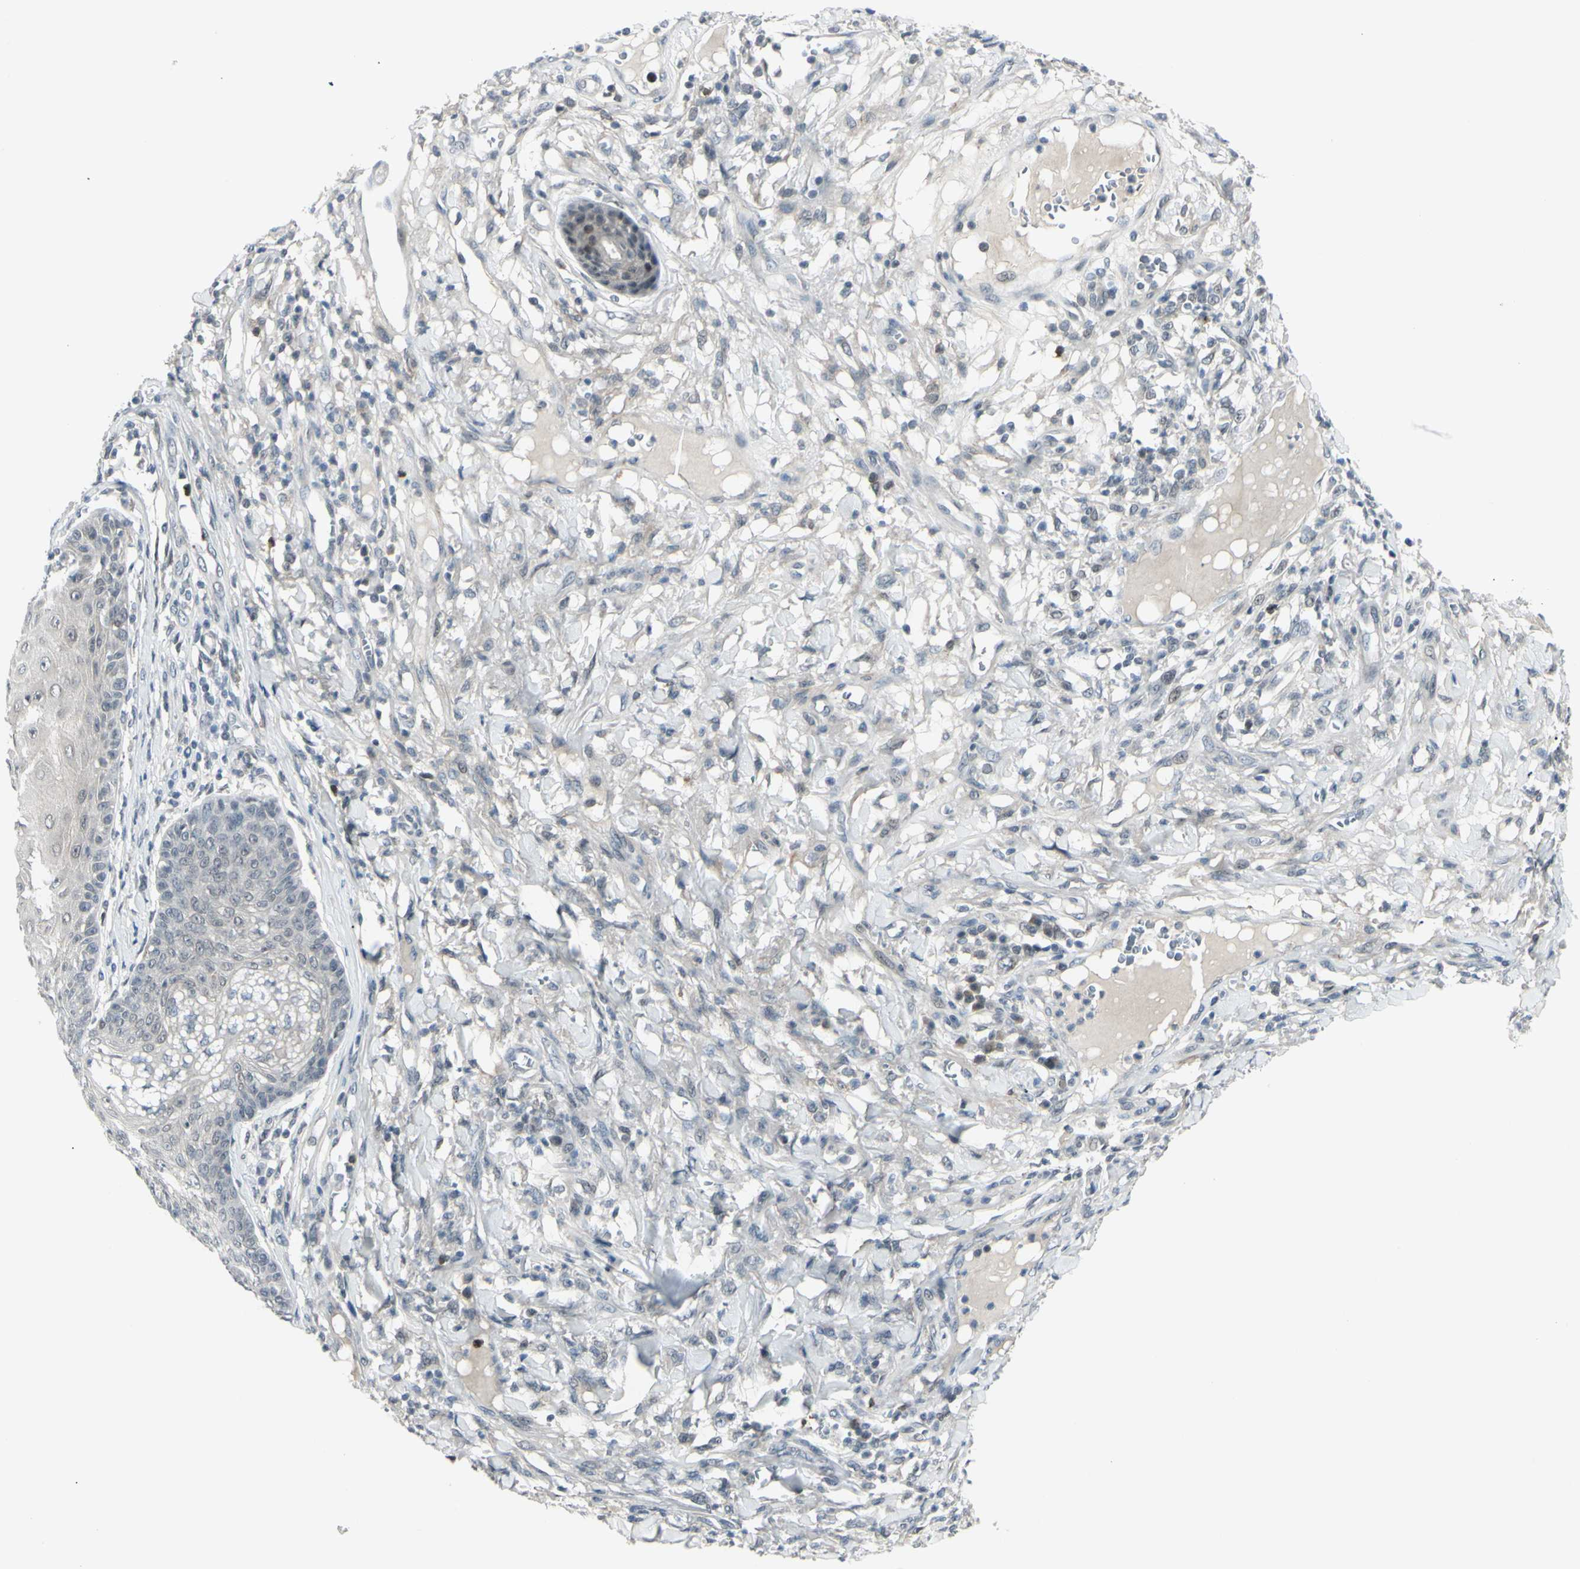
{"staining": {"intensity": "weak", "quantity": "<25%", "location": "cytoplasmic/membranous"}, "tissue": "skin cancer", "cell_type": "Tumor cells", "image_type": "cancer", "snomed": [{"axis": "morphology", "description": "Squamous cell carcinoma, NOS"}, {"axis": "topography", "description": "Skin"}], "caption": "High power microscopy micrograph of an IHC image of skin squamous cell carcinoma, revealing no significant positivity in tumor cells.", "gene": "ETNK1", "patient": {"sex": "female", "age": 78}}